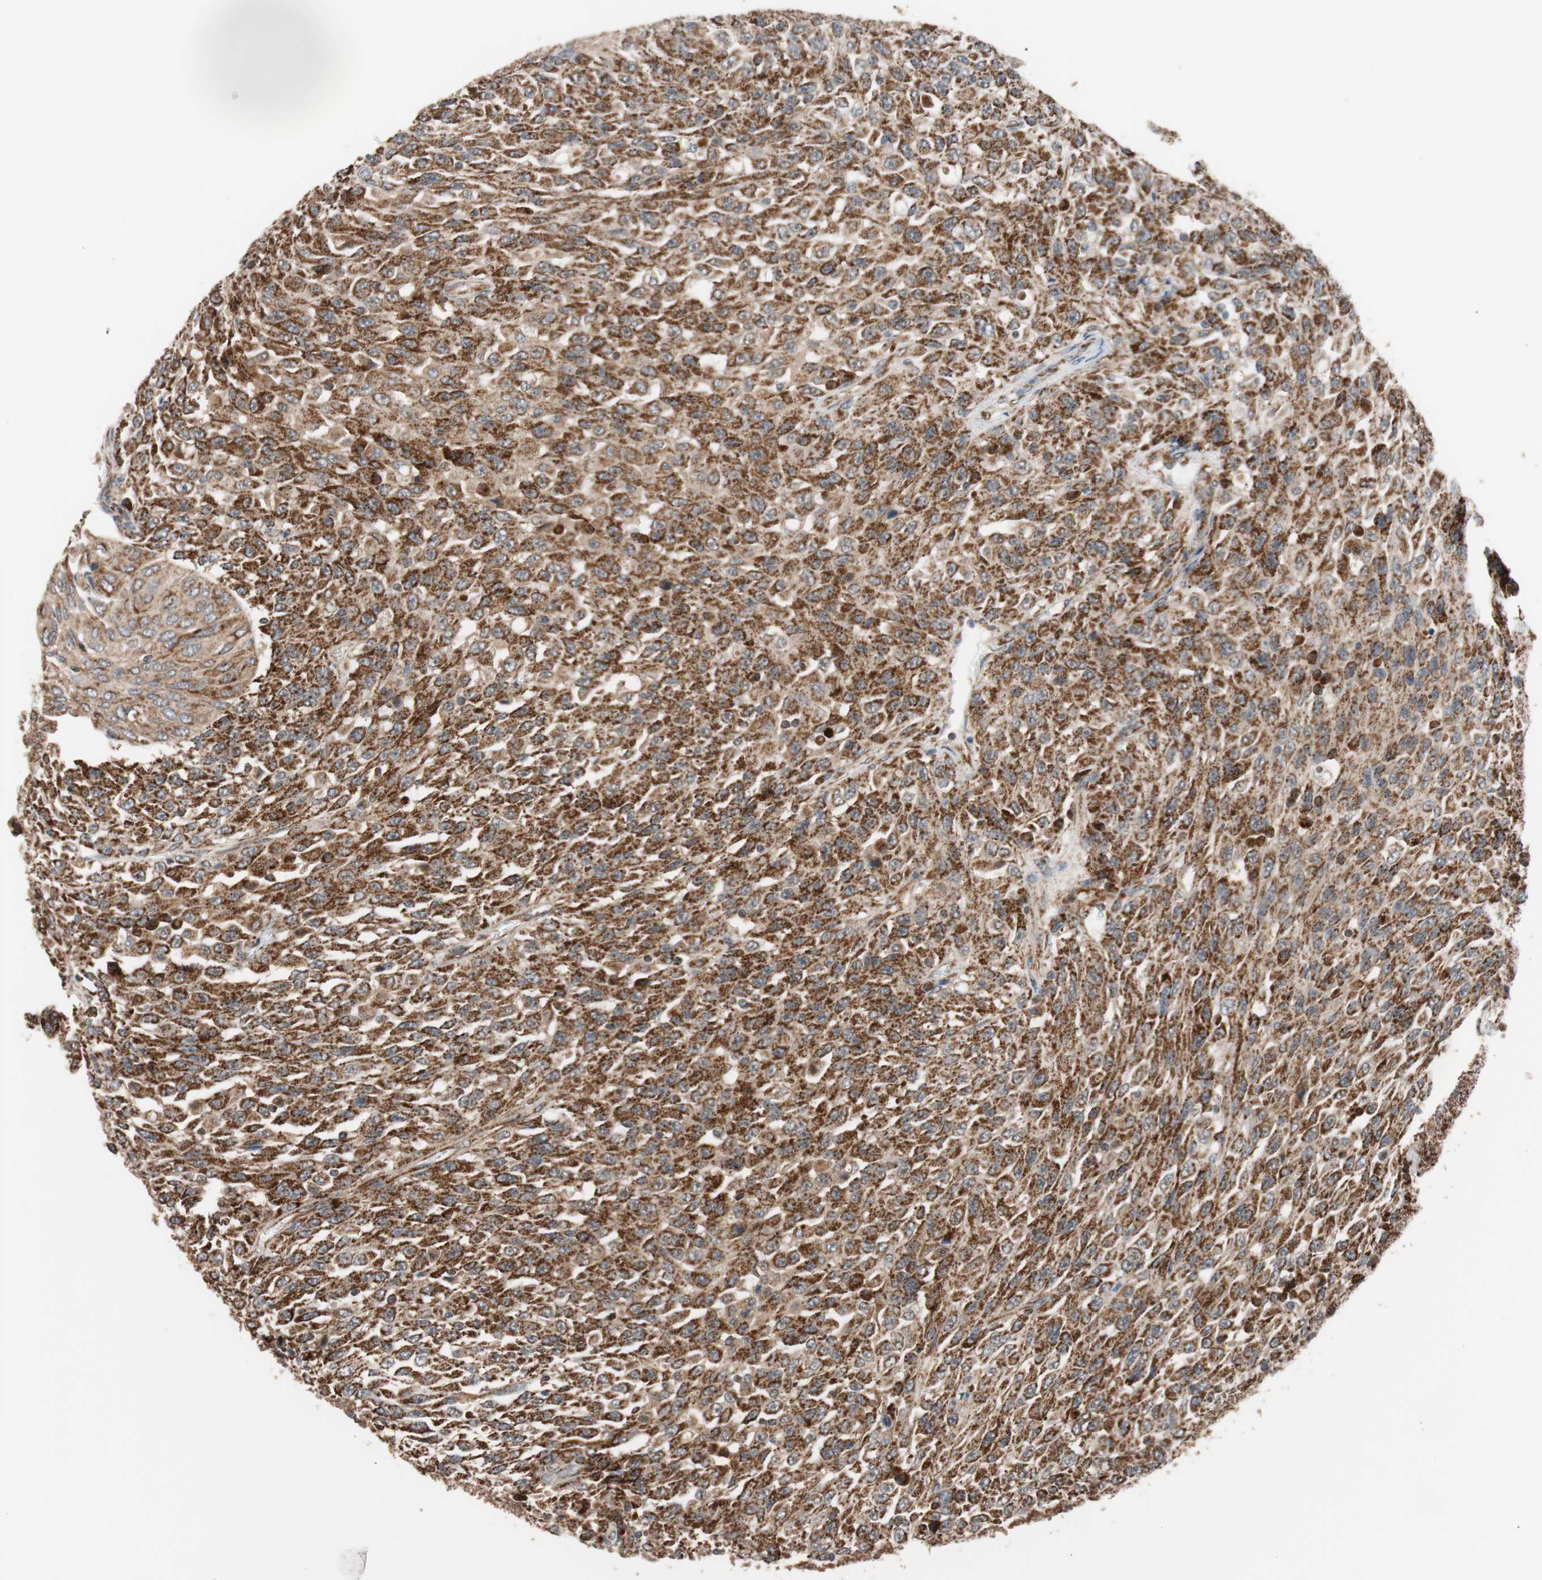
{"staining": {"intensity": "strong", "quantity": ">75%", "location": "cytoplasmic/membranous"}, "tissue": "urothelial cancer", "cell_type": "Tumor cells", "image_type": "cancer", "snomed": [{"axis": "morphology", "description": "Urothelial carcinoma, High grade"}, {"axis": "topography", "description": "Urinary bladder"}], "caption": "Urothelial carcinoma (high-grade) stained for a protein (brown) exhibits strong cytoplasmic/membranous positive expression in approximately >75% of tumor cells.", "gene": "PITRM1", "patient": {"sex": "male", "age": 66}}